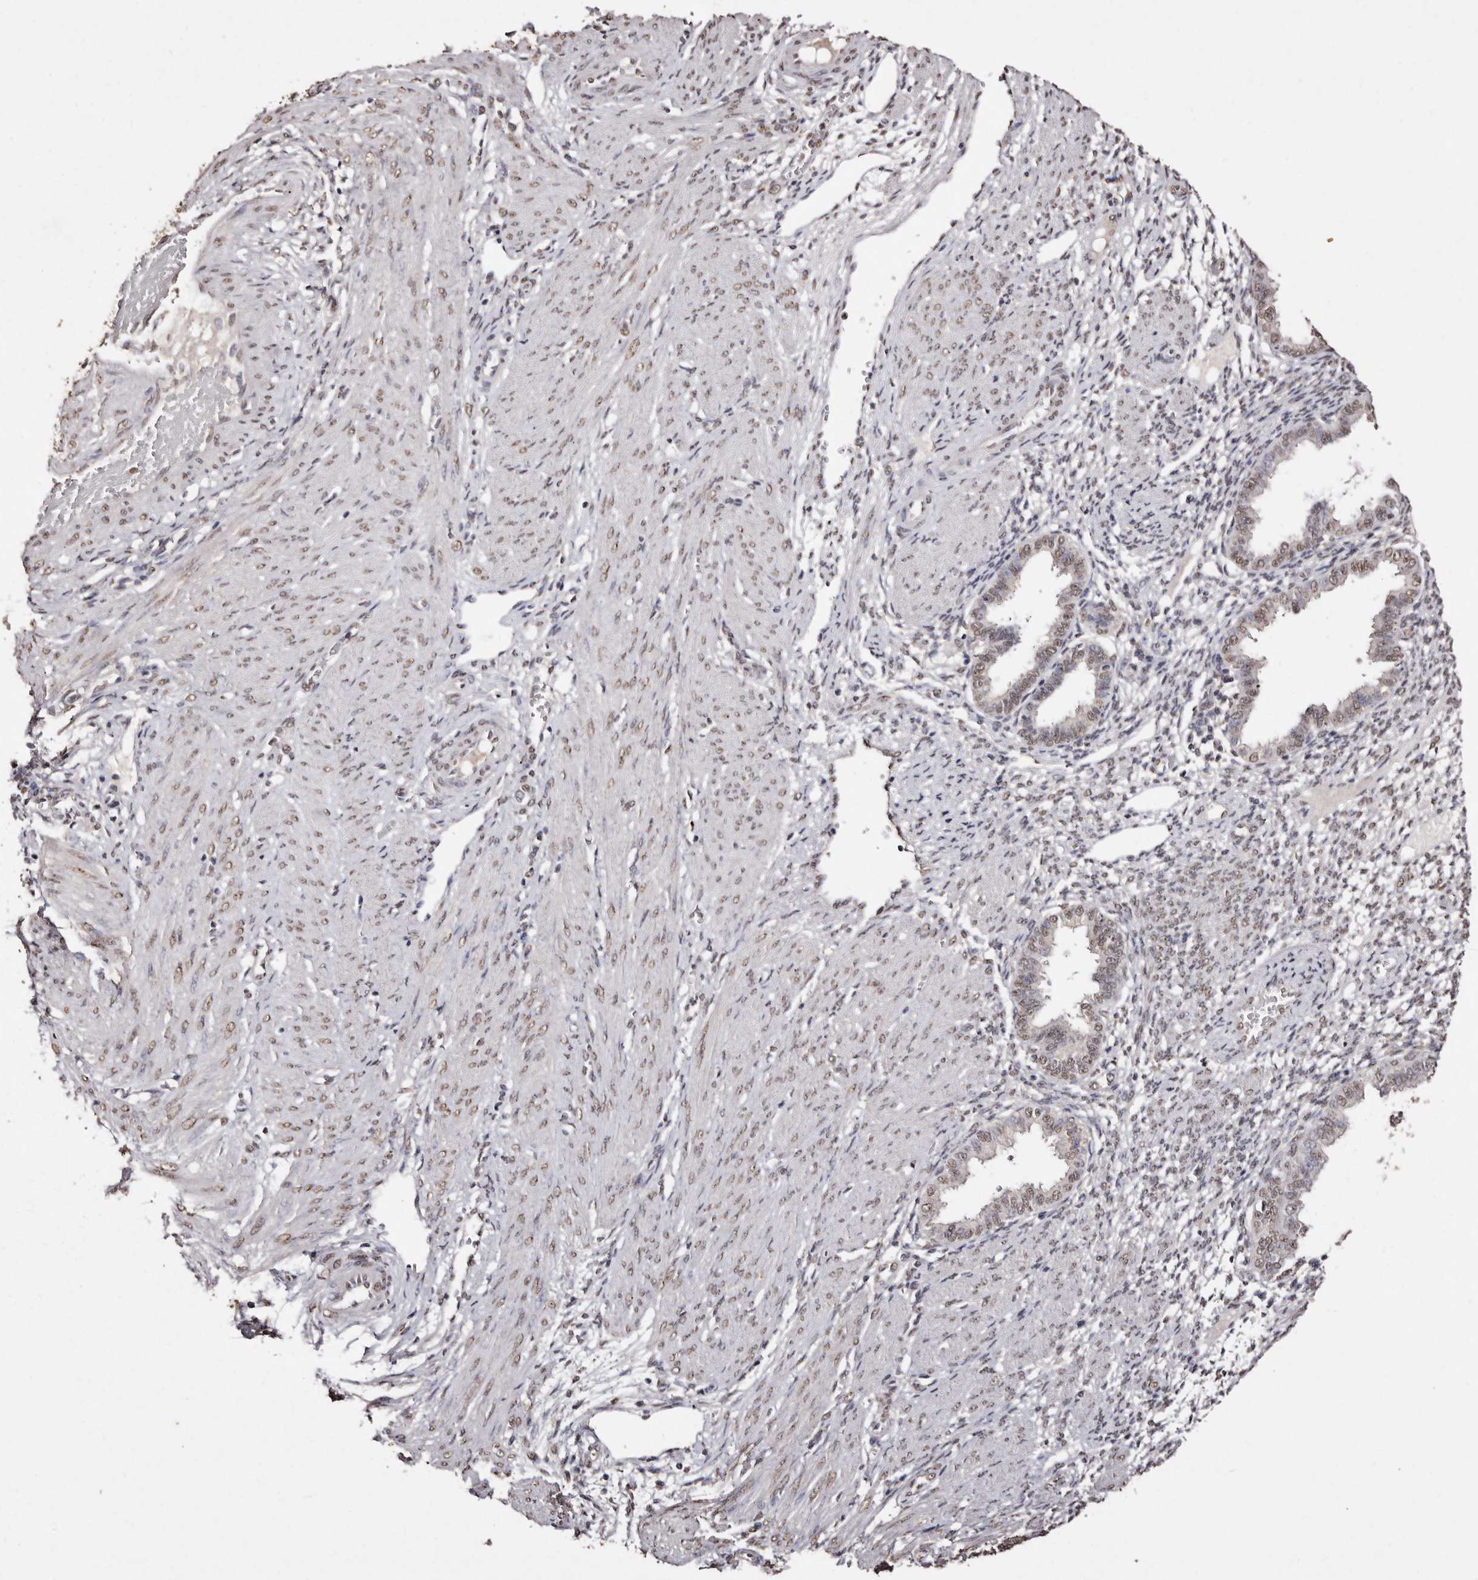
{"staining": {"intensity": "moderate", "quantity": "<25%", "location": "nuclear"}, "tissue": "endometrium", "cell_type": "Cells in endometrial stroma", "image_type": "normal", "snomed": [{"axis": "morphology", "description": "Normal tissue, NOS"}, {"axis": "topography", "description": "Endometrium"}], "caption": "Immunohistochemical staining of benign human endometrium displays low levels of moderate nuclear positivity in approximately <25% of cells in endometrial stroma. Using DAB (brown) and hematoxylin (blue) stains, captured at high magnification using brightfield microscopy.", "gene": "ERBB4", "patient": {"sex": "female", "age": 33}}